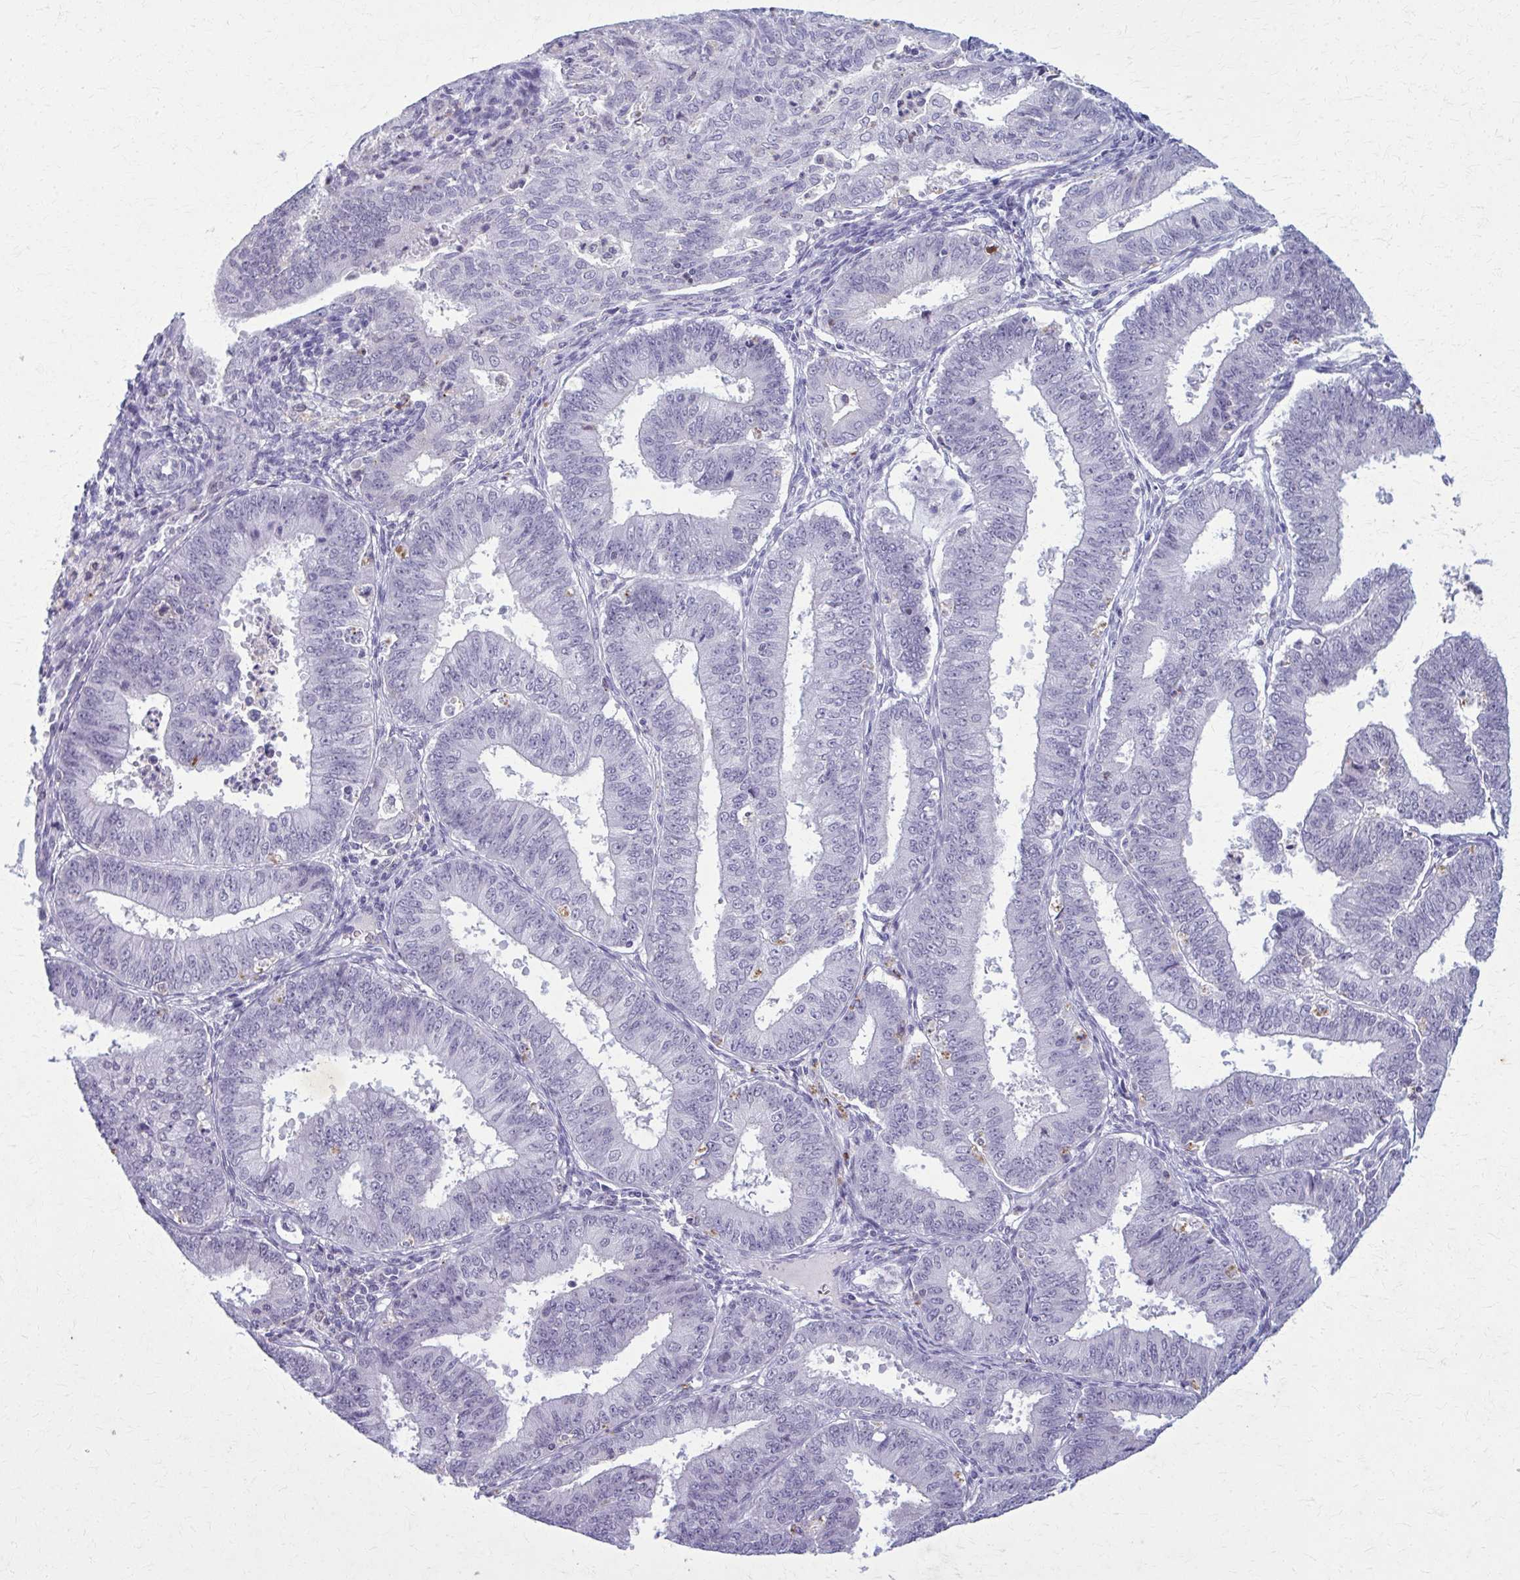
{"staining": {"intensity": "negative", "quantity": "none", "location": "none"}, "tissue": "endometrial cancer", "cell_type": "Tumor cells", "image_type": "cancer", "snomed": [{"axis": "morphology", "description": "Adenocarcinoma, NOS"}, {"axis": "topography", "description": "Endometrium"}], "caption": "An IHC histopathology image of endometrial cancer is shown. There is no staining in tumor cells of endometrial cancer.", "gene": "CARD9", "patient": {"sex": "female", "age": 73}}